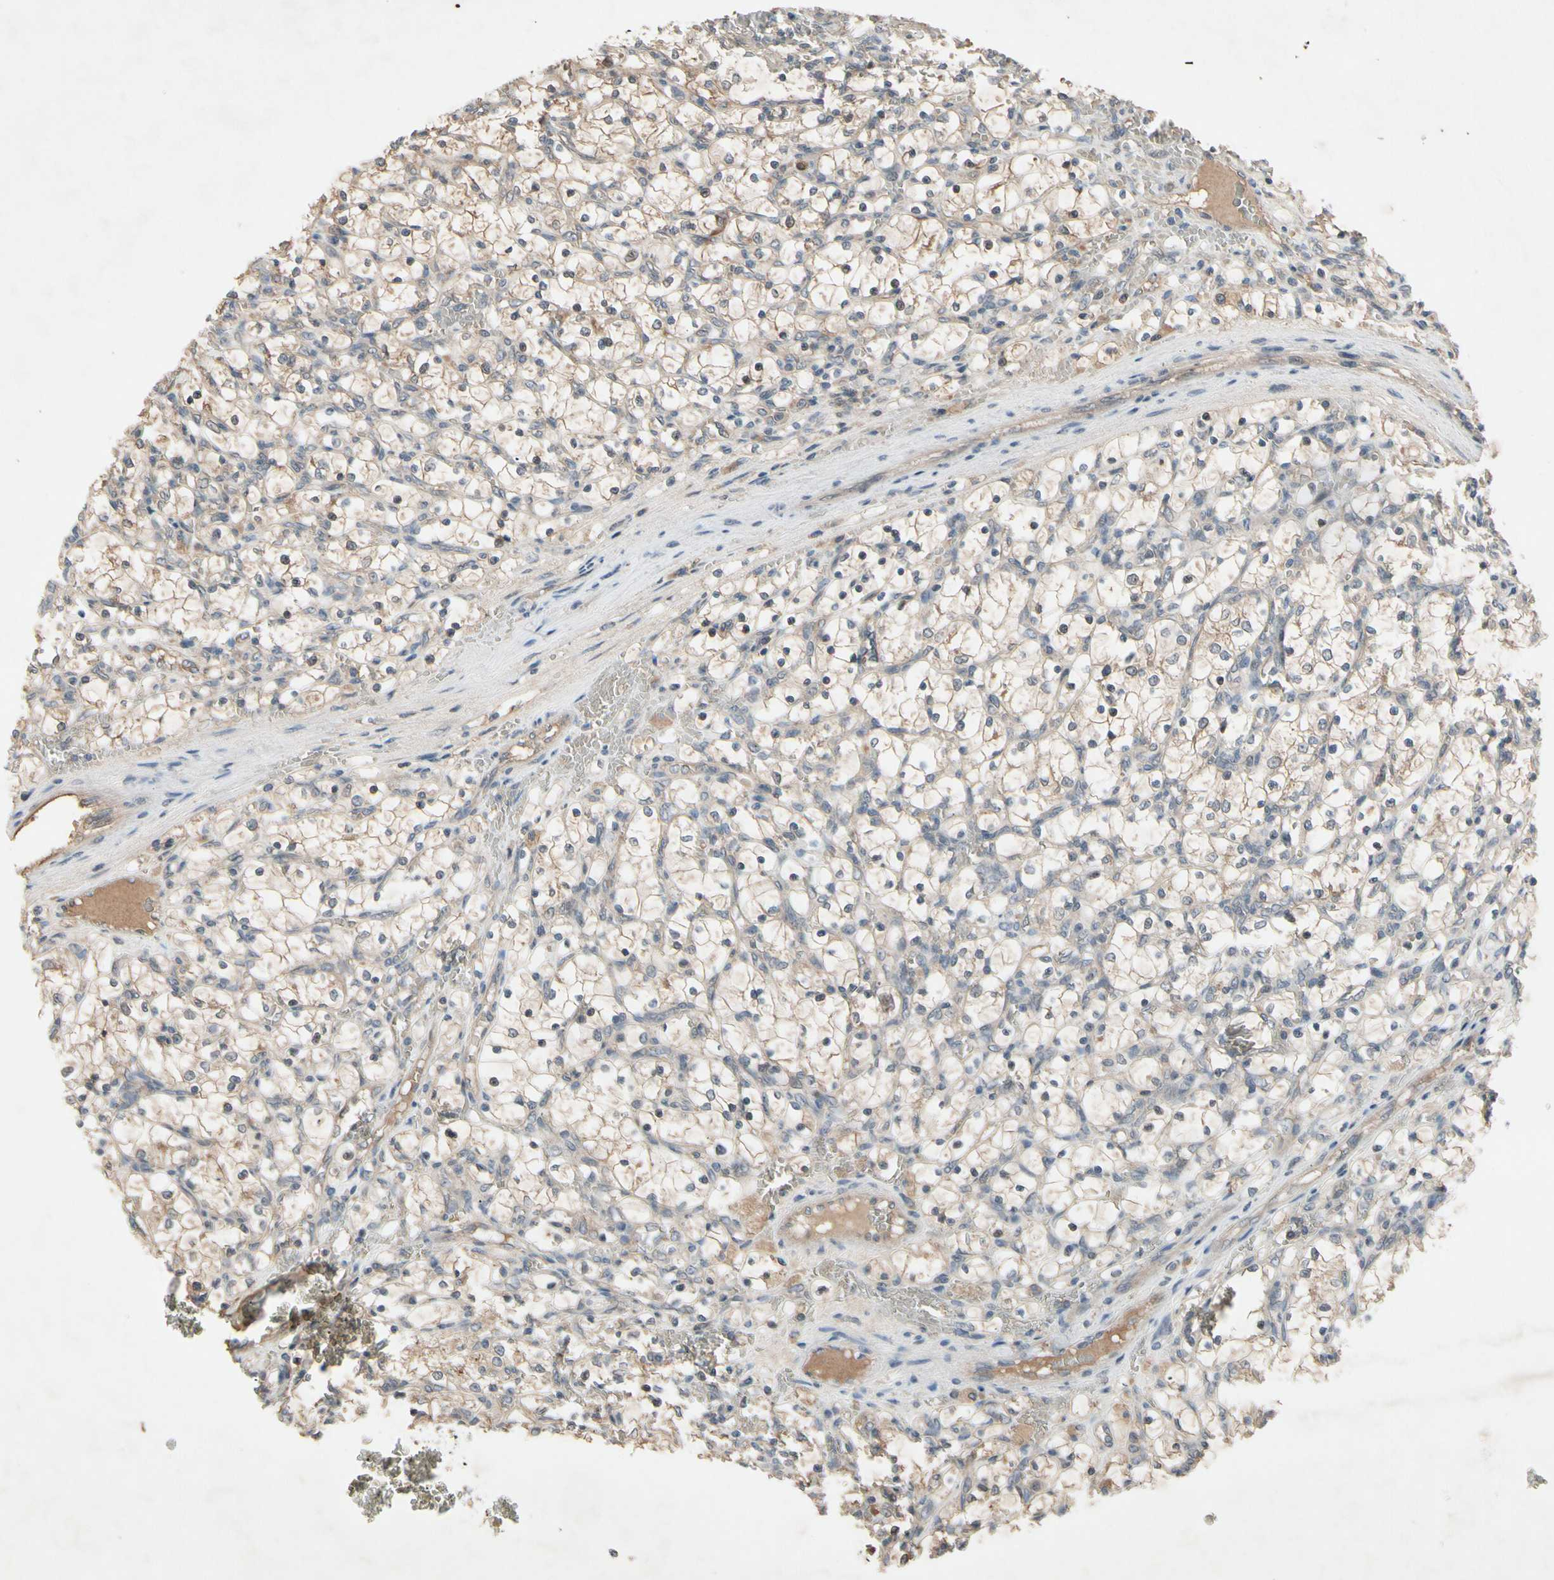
{"staining": {"intensity": "weak", "quantity": ">75%", "location": "cytoplasmic/membranous"}, "tissue": "renal cancer", "cell_type": "Tumor cells", "image_type": "cancer", "snomed": [{"axis": "morphology", "description": "Adenocarcinoma, NOS"}, {"axis": "topography", "description": "Kidney"}], "caption": "IHC photomicrograph of human renal adenocarcinoma stained for a protein (brown), which displays low levels of weak cytoplasmic/membranous positivity in approximately >75% of tumor cells.", "gene": "NSF", "patient": {"sex": "female", "age": 69}}